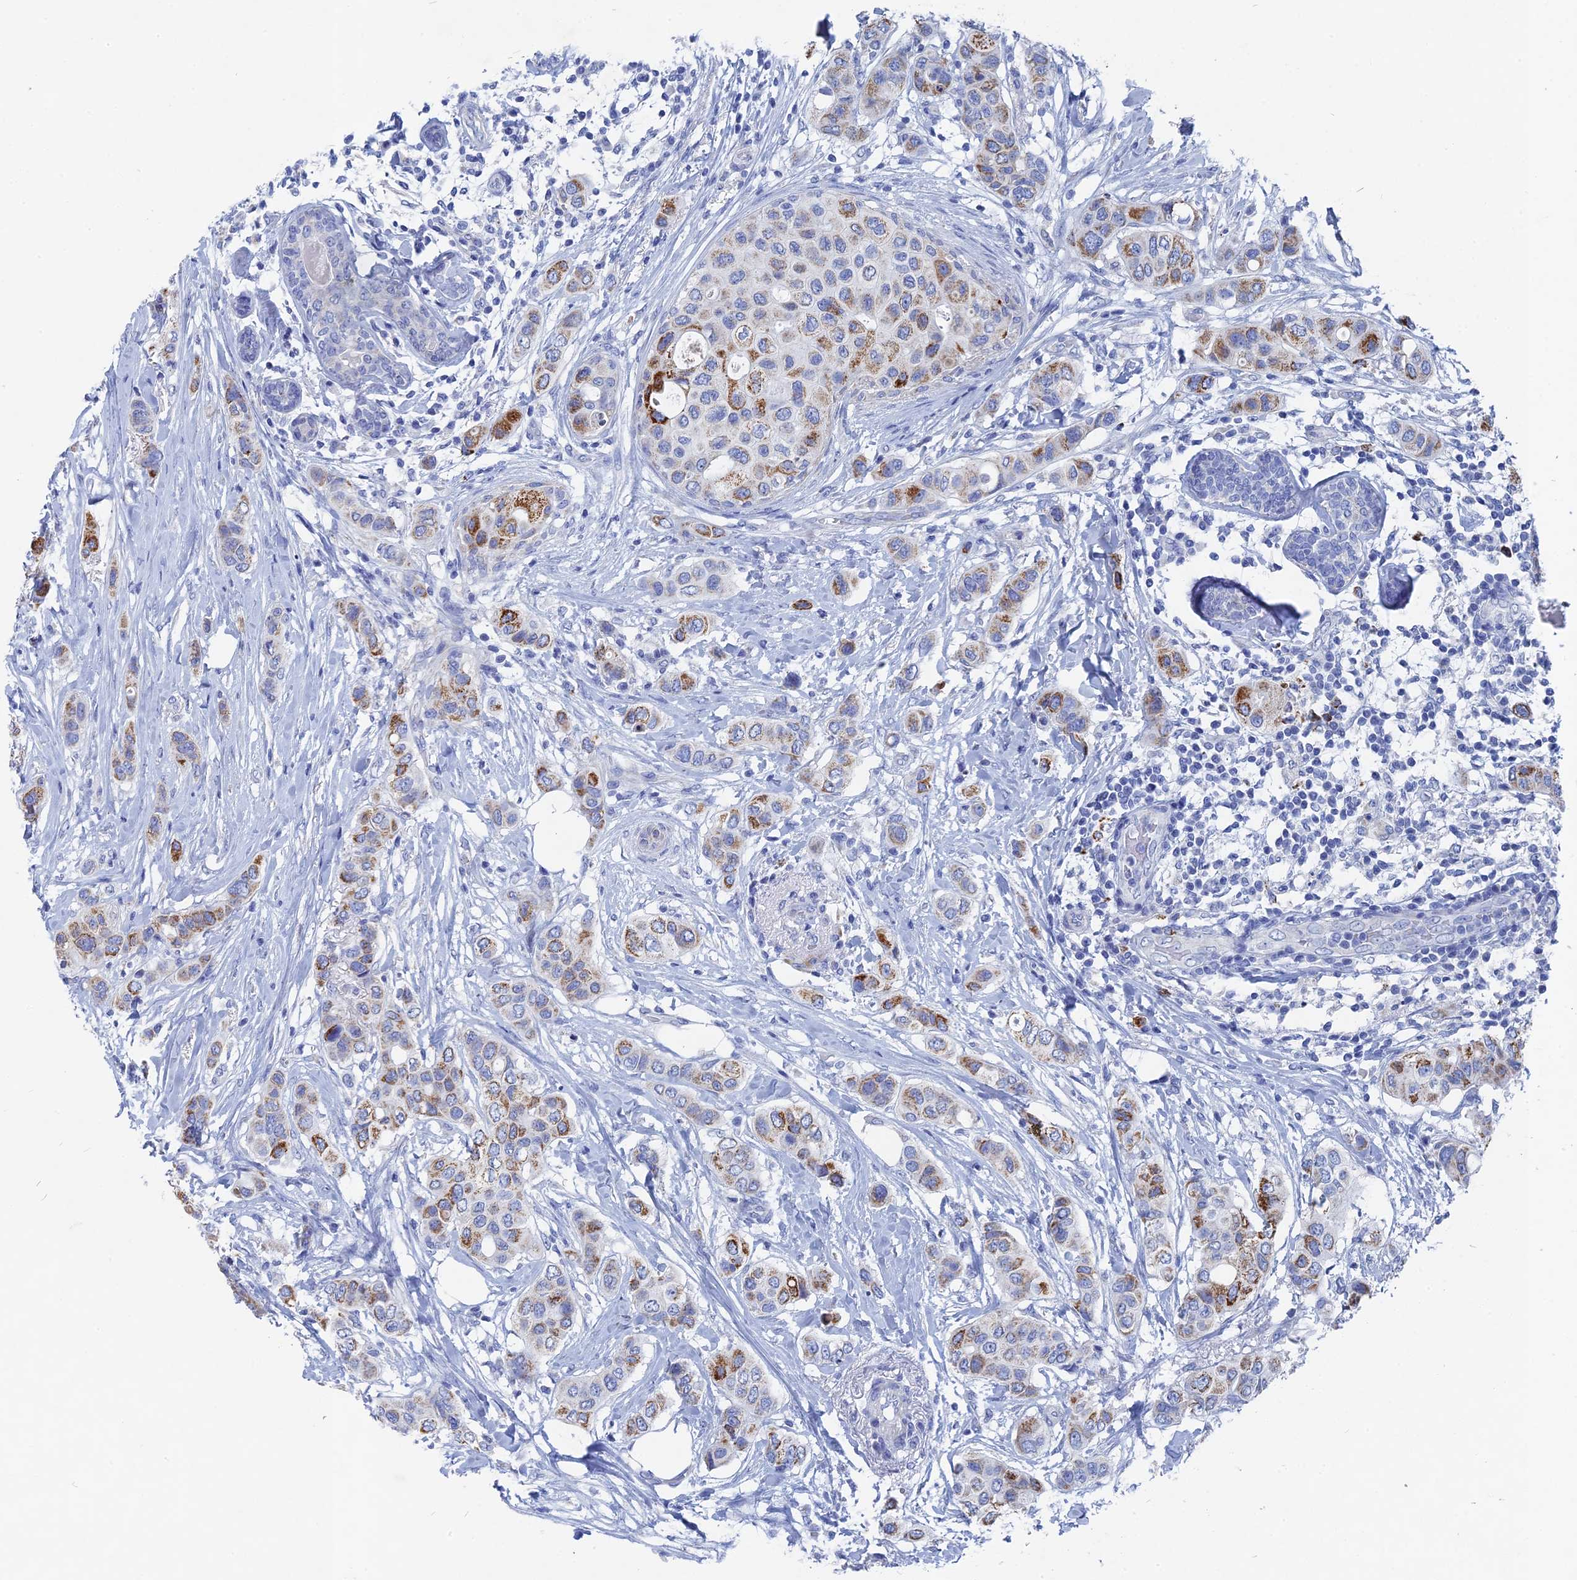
{"staining": {"intensity": "moderate", "quantity": "<25%", "location": "cytoplasmic/membranous"}, "tissue": "breast cancer", "cell_type": "Tumor cells", "image_type": "cancer", "snomed": [{"axis": "morphology", "description": "Lobular carcinoma"}, {"axis": "topography", "description": "Breast"}], "caption": "DAB (3,3'-diaminobenzidine) immunohistochemical staining of breast cancer exhibits moderate cytoplasmic/membranous protein positivity in approximately <25% of tumor cells. (brown staining indicates protein expression, while blue staining denotes nuclei).", "gene": "HIGD1A", "patient": {"sex": "female", "age": 51}}